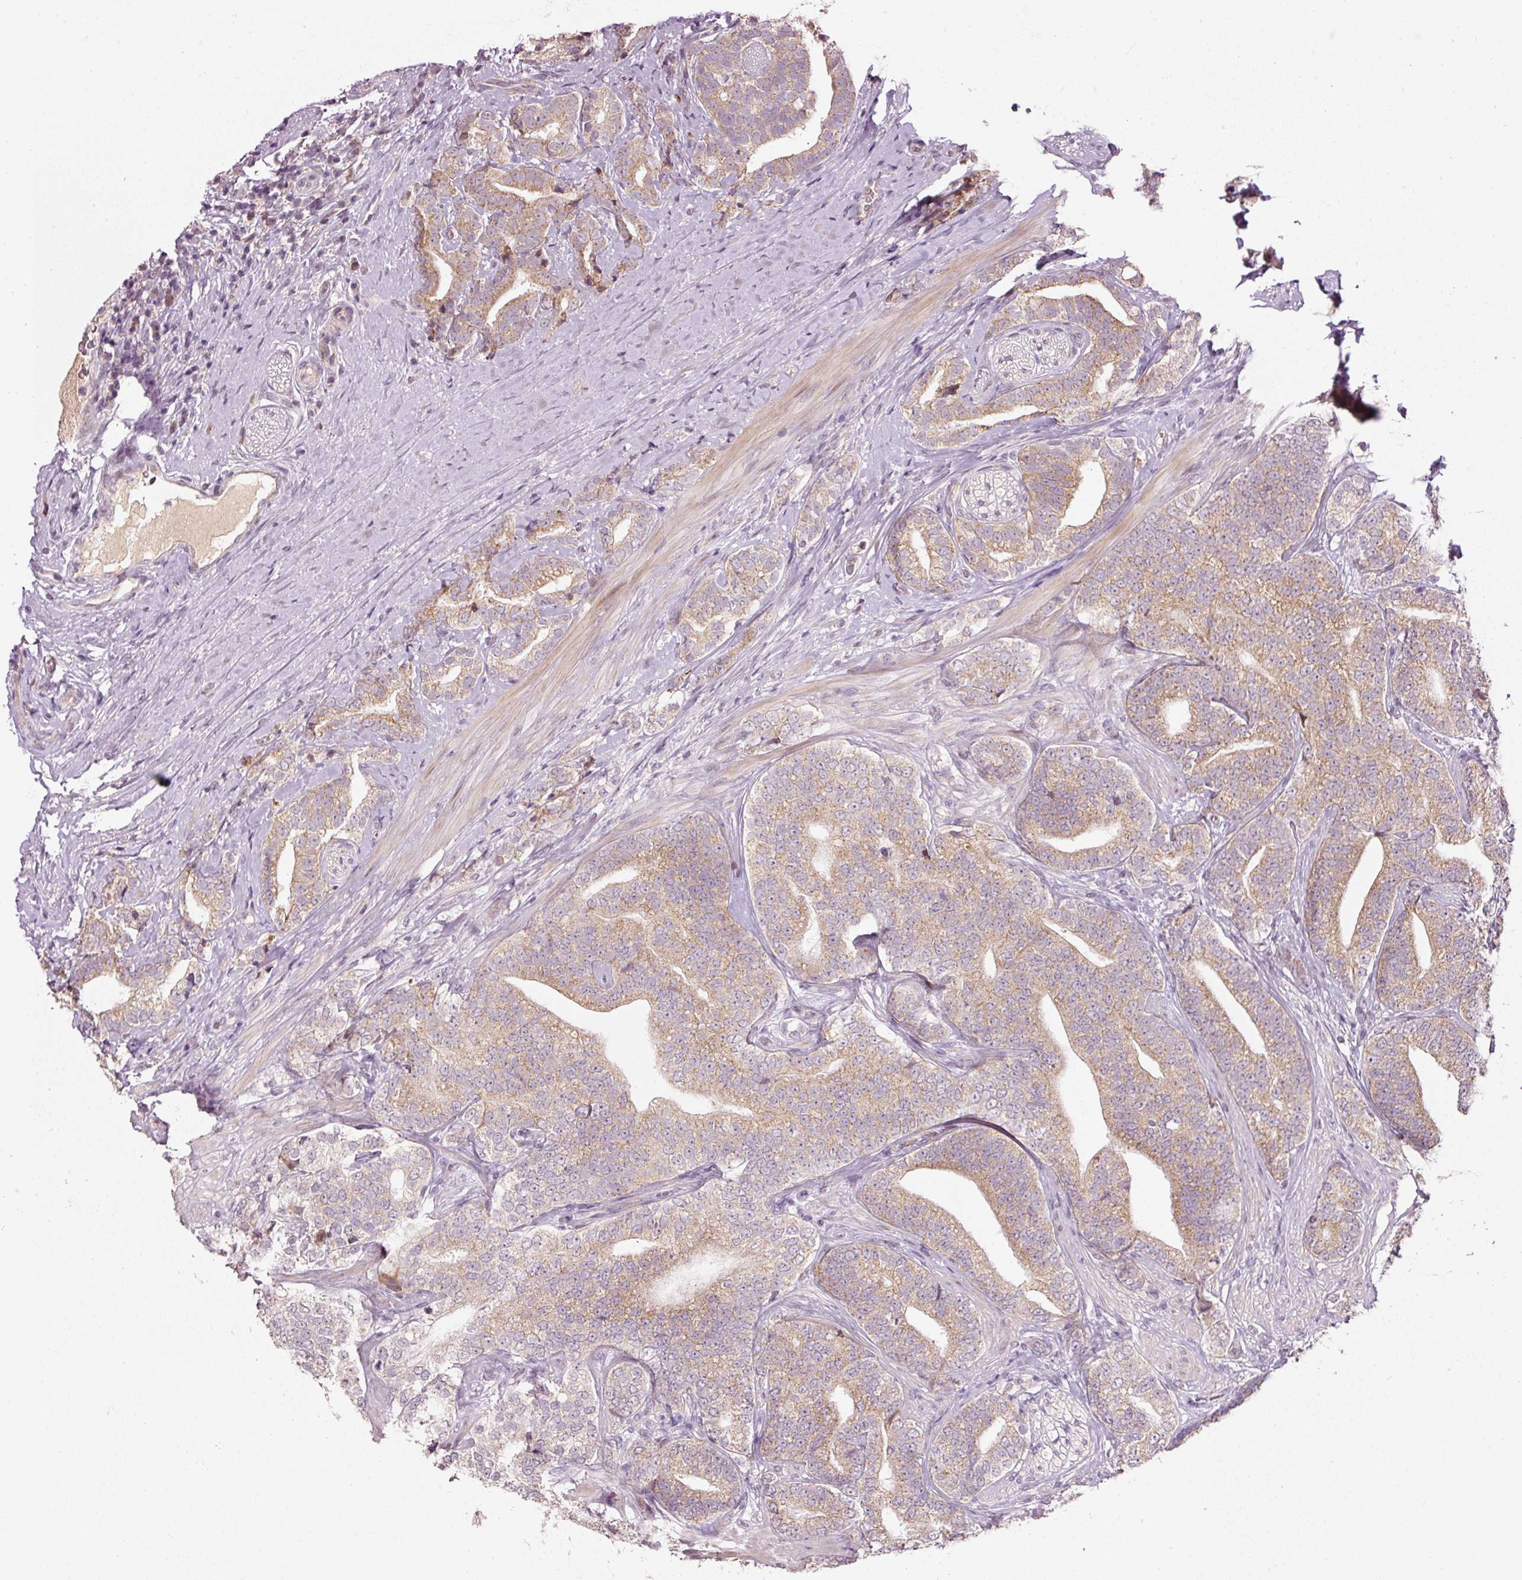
{"staining": {"intensity": "moderate", "quantity": "25%-75%", "location": "cytoplasmic/membranous"}, "tissue": "prostate cancer", "cell_type": "Tumor cells", "image_type": "cancer", "snomed": [{"axis": "morphology", "description": "Adenocarcinoma, High grade"}, {"axis": "topography", "description": "Prostate"}], "caption": "Protein expression by immunohistochemistry (IHC) shows moderate cytoplasmic/membranous expression in approximately 25%-75% of tumor cells in adenocarcinoma (high-grade) (prostate).", "gene": "TOB2", "patient": {"sex": "male", "age": 72}}